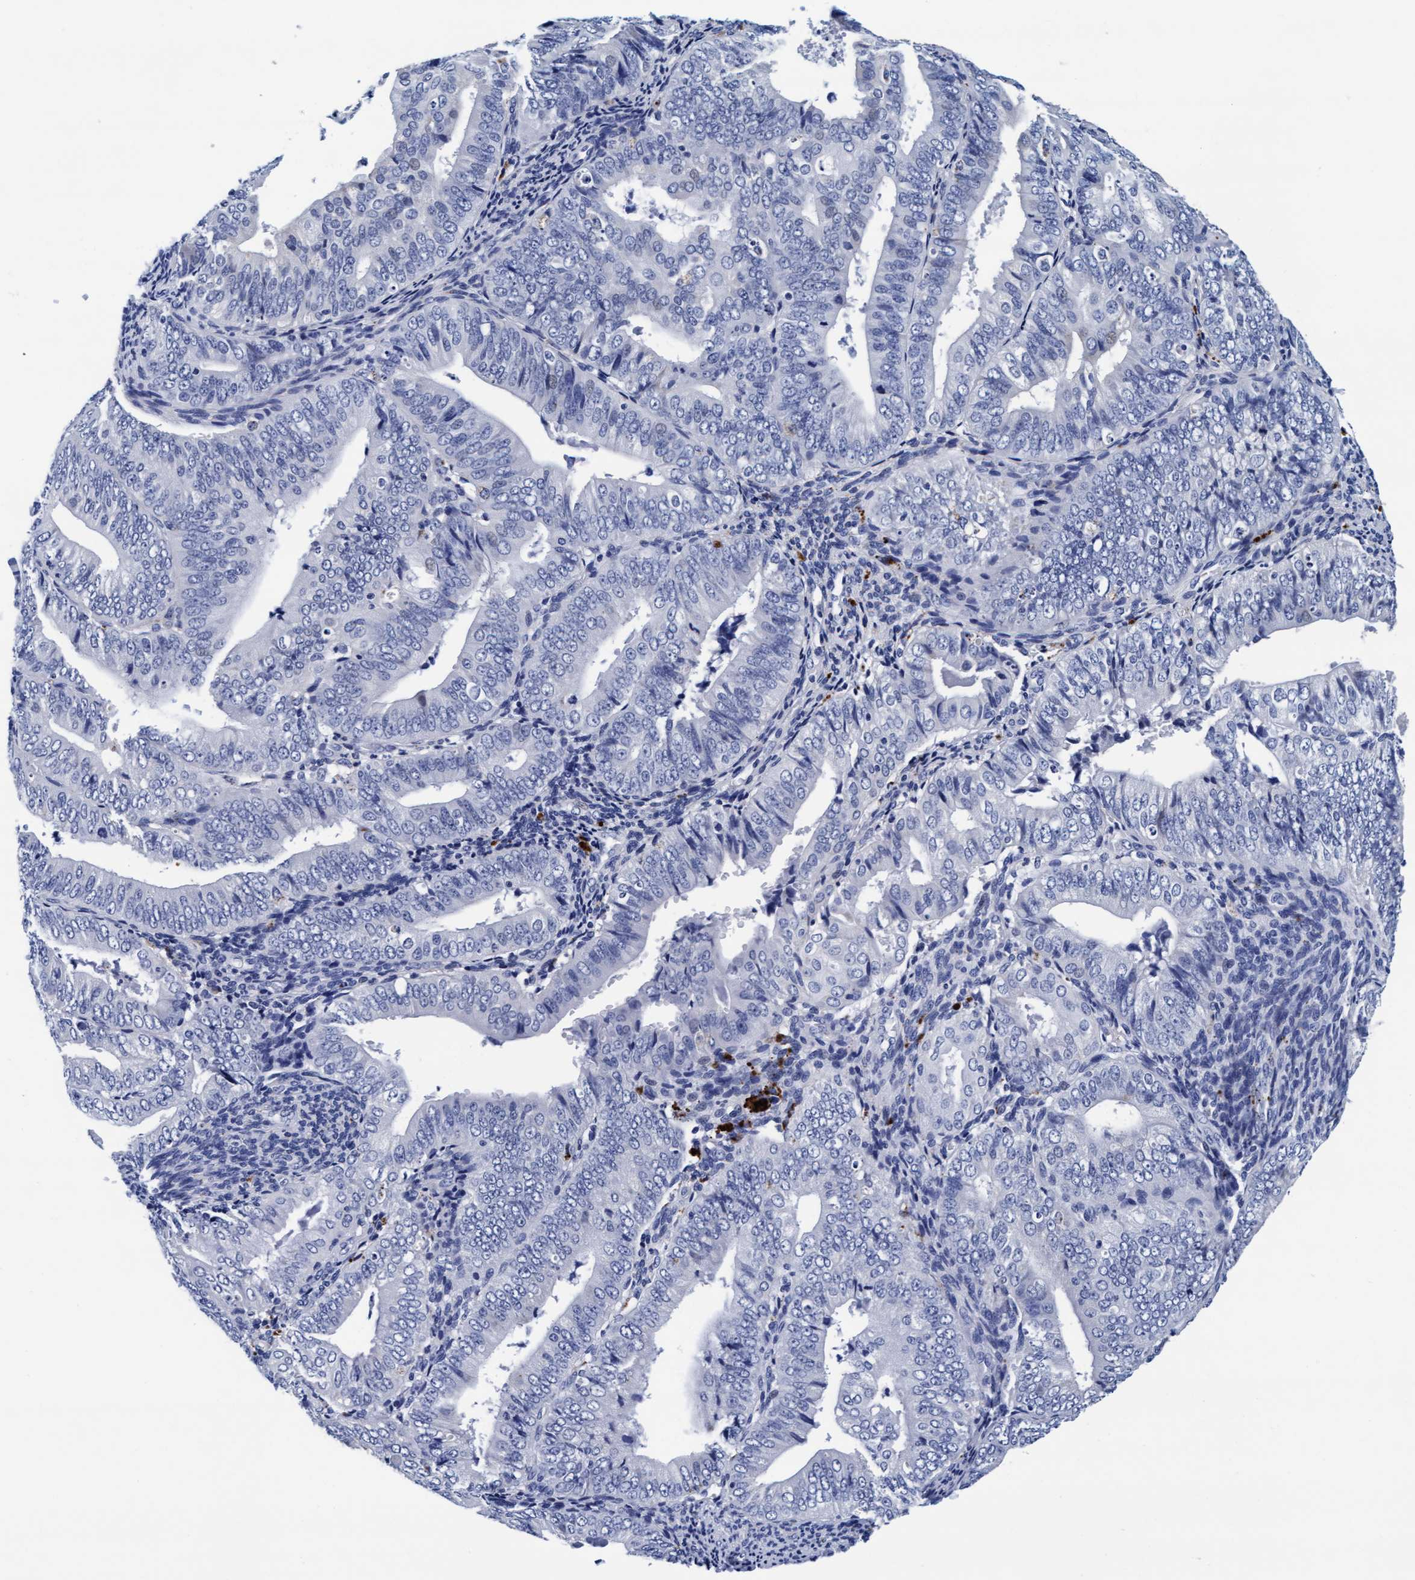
{"staining": {"intensity": "negative", "quantity": "none", "location": "none"}, "tissue": "endometrial cancer", "cell_type": "Tumor cells", "image_type": "cancer", "snomed": [{"axis": "morphology", "description": "Adenocarcinoma, NOS"}, {"axis": "topography", "description": "Endometrium"}], "caption": "Tumor cells are negative for protein expression in human endometrial cancer (adenocarcinoma).", "gene": "ARSG", "patient": {"sex": "female", "age": 63}}